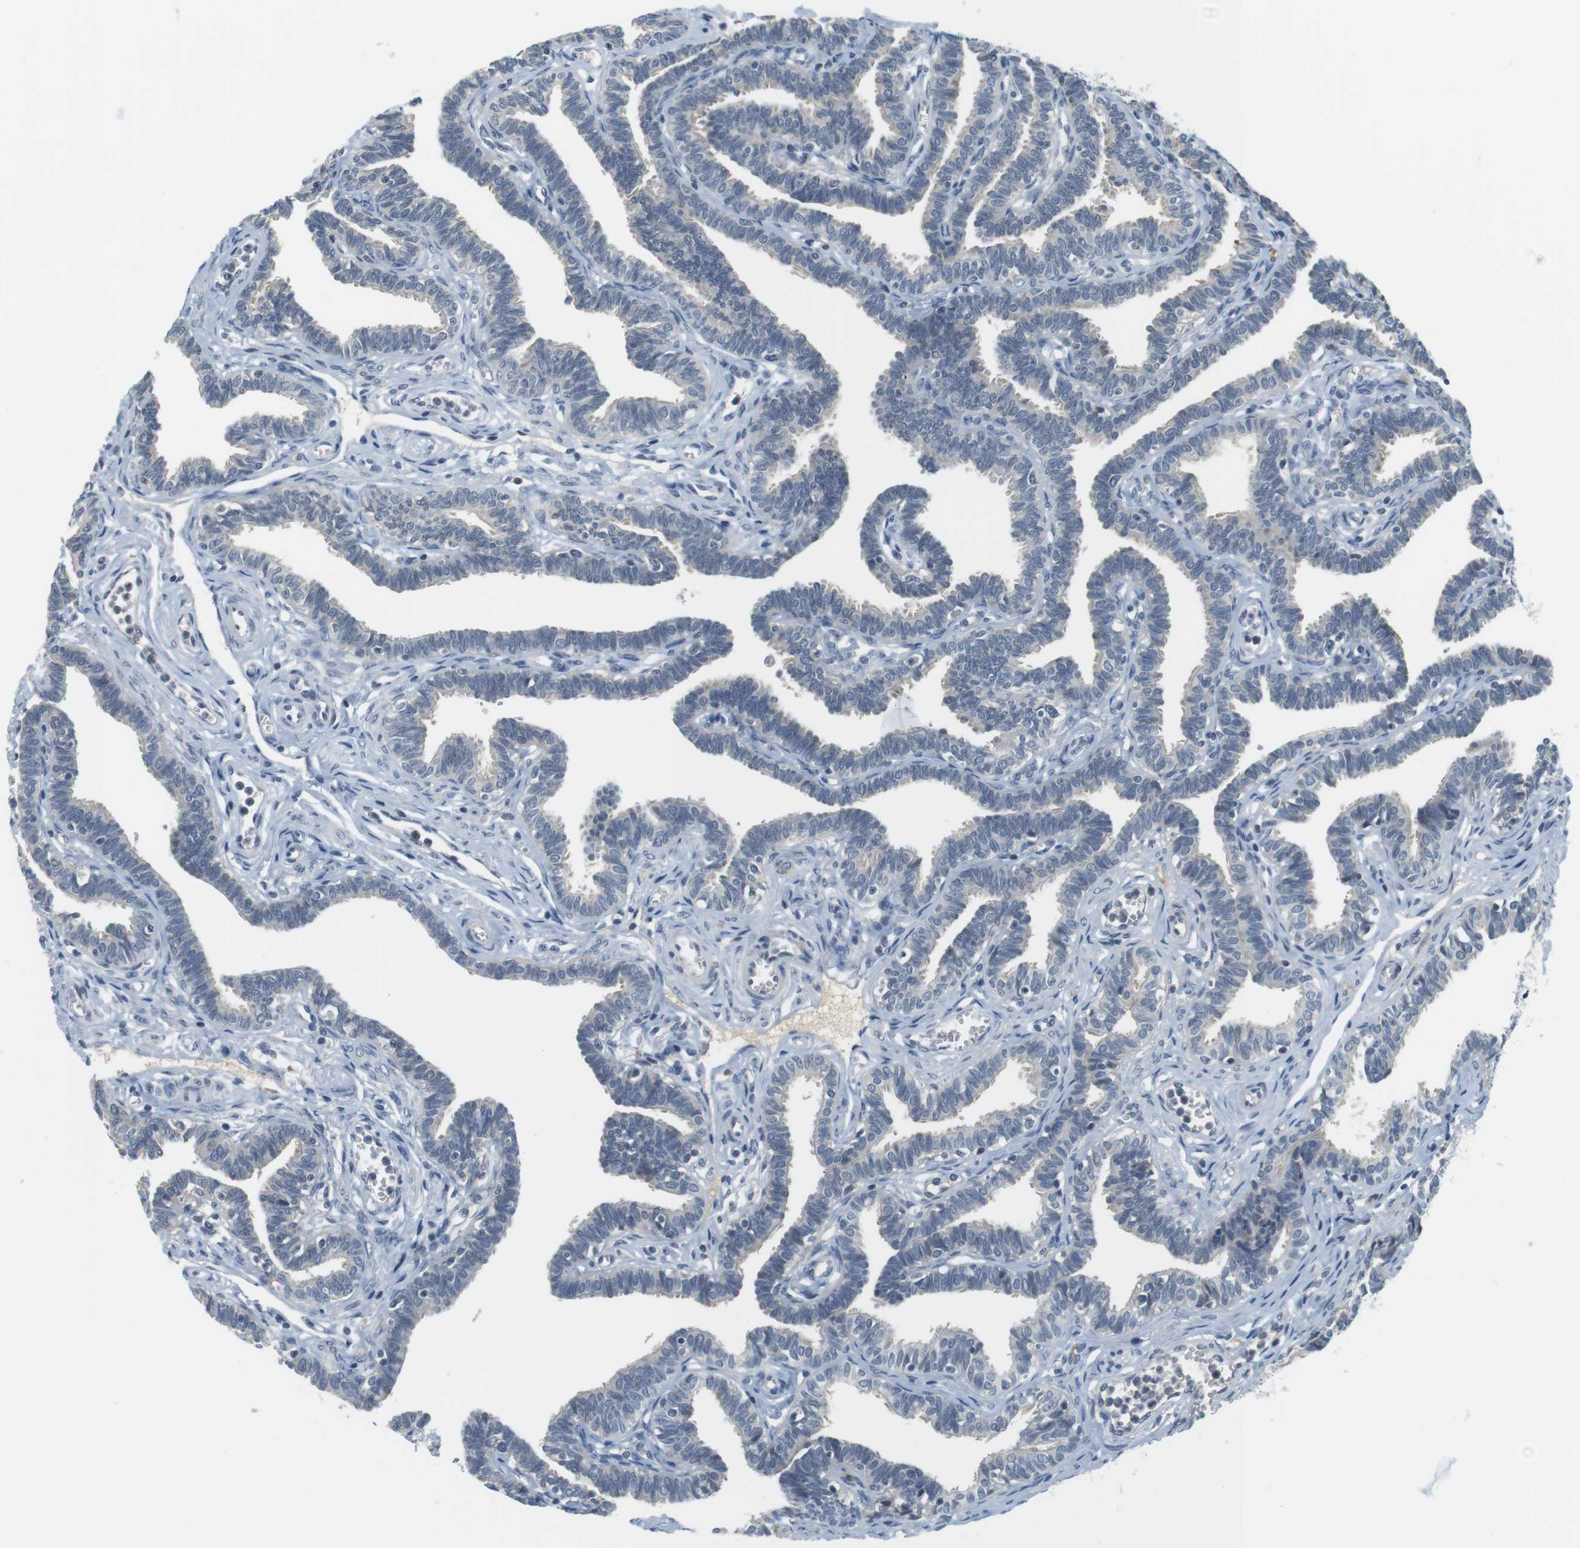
{"staining": {"intensity": "negative", "quantity": "none", "location": "none"}, "tissue": "fallopian tube", "cell_type": "Glandular cells", "image_type": "normal", "snomed": [{"axis": "morphology", "description": "Normal tissue, NOS"}, {"axis": "topography", "description": "Fallopian tube"}, {"axis": "topography", "description": "Ovary"}], "caption": "The photomicrograph exhibits no significant positivity in glandular cells of fallopian tube. The staining is performed using DAB (3,3'-diaminobenzidine) brown chromogen with nuclei counter-stained in using hematoxylin.", "gene": "WNT7A", "patient": {"sex": "female", "age": 23}}